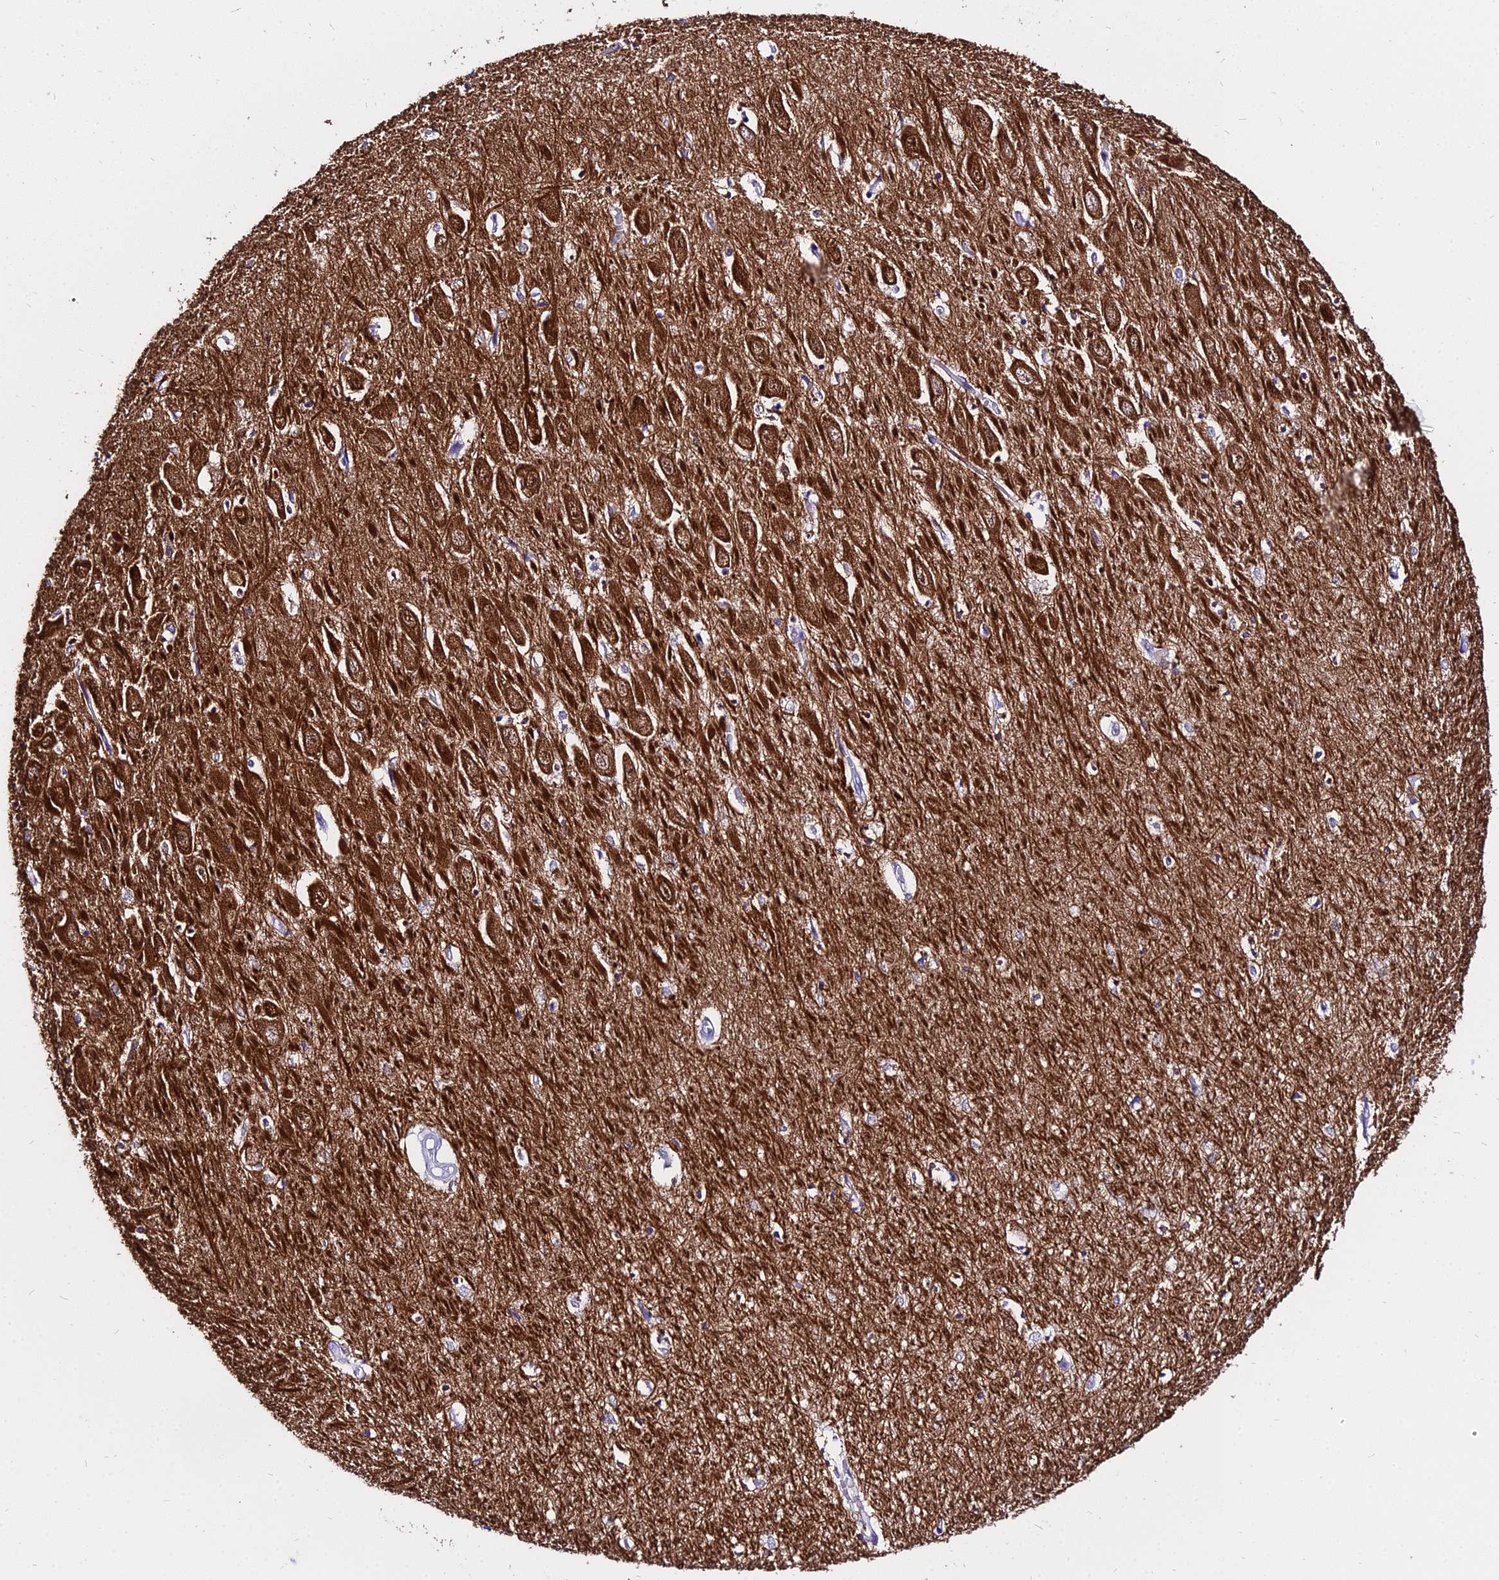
{"staining": {"intensity": "negative", "quantity": "none", "location": "none"}, "tissue": "hippocampus", "cell_type": "Glial cells", "image_type": "normal", "snomed": [{"axis": "morphology", "description": "Normal tissue, NOS"}, {"axis": "topography", "description": "Hippocampus"}], "caption": "This is an IHC photomicrograph of benign hippocampus. There is no staining in glial cells.", "gene": "TUBA1A", "patient": {"sex": "female", "age": 64}}